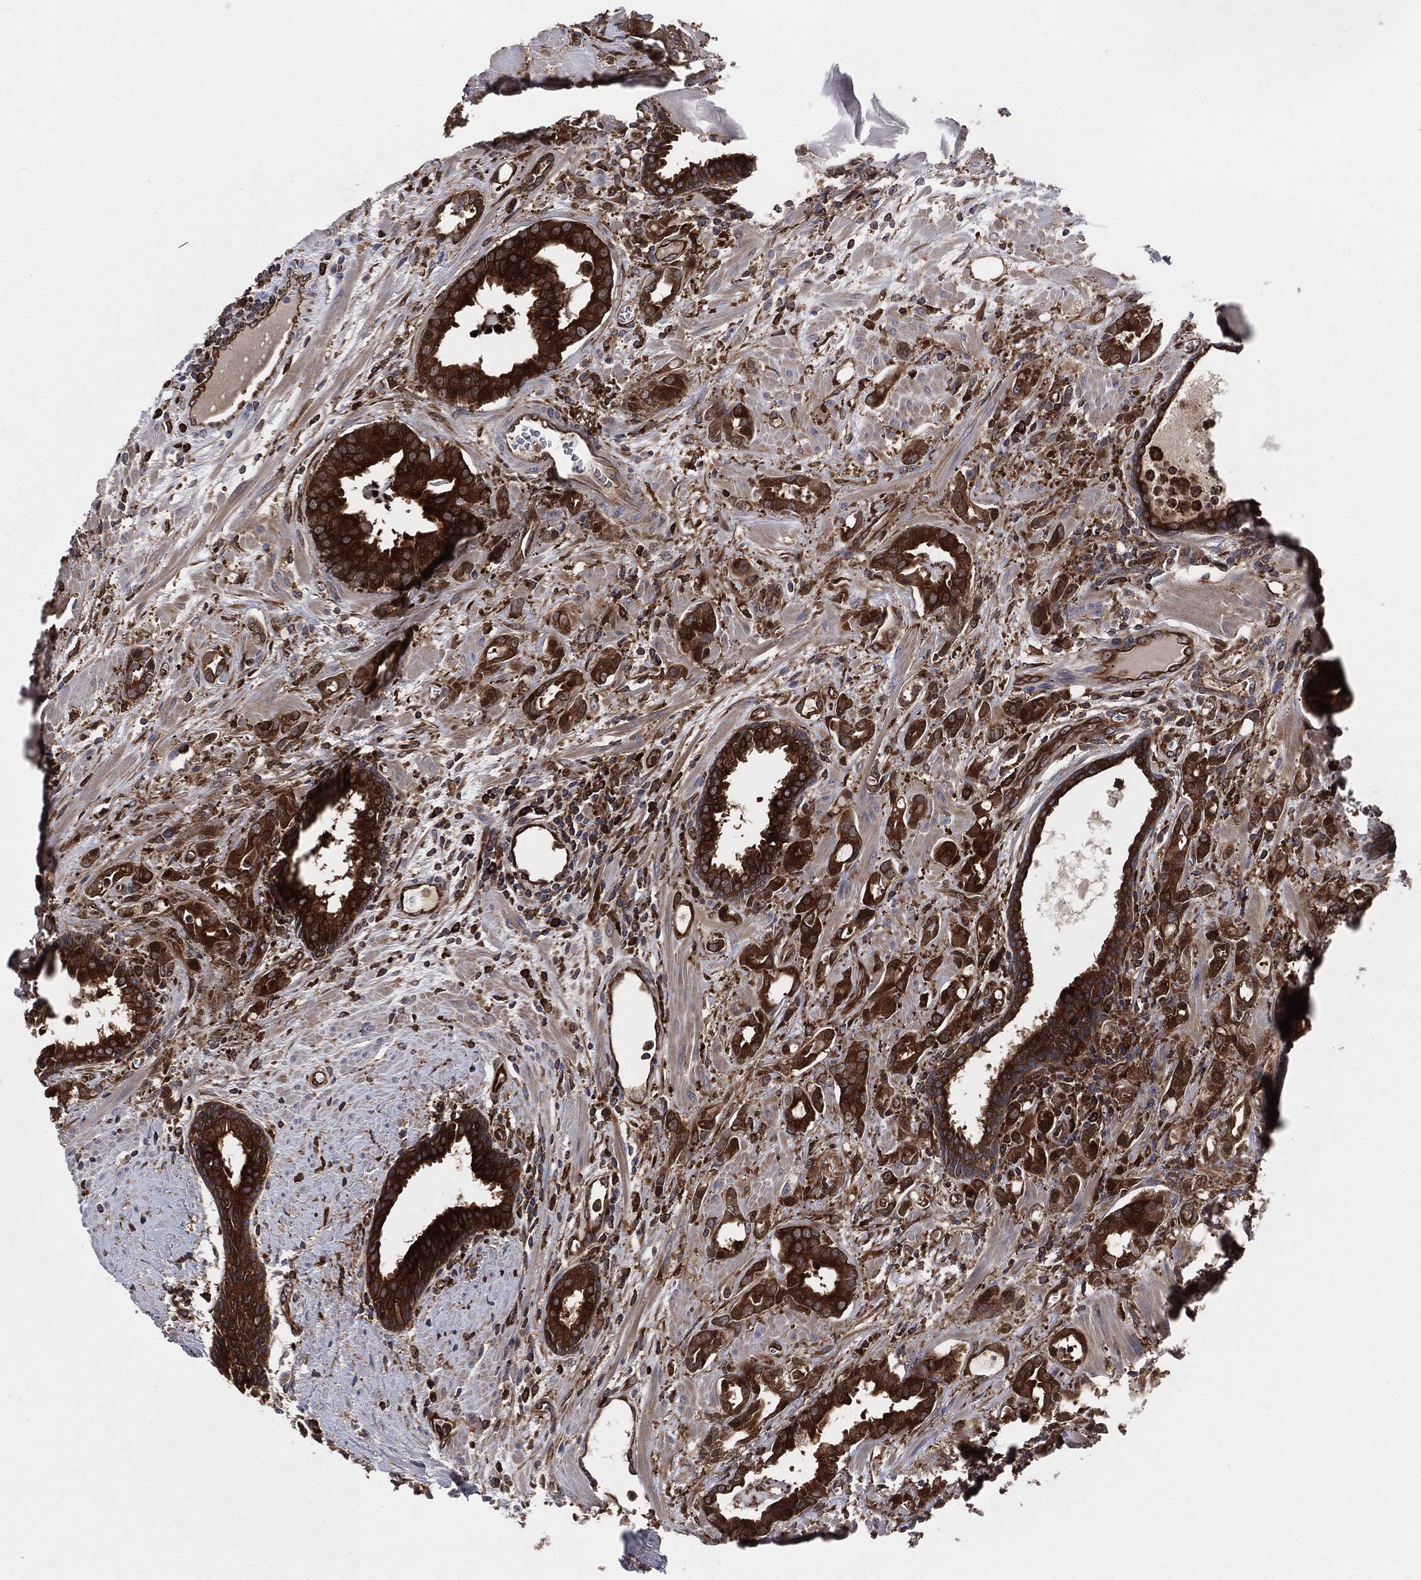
{"staining": {"intensity": "strong", "quantity": ">75%", "location": "cytoplasmic/membranous"}, "tissue": "prostate cancer", "cell_type": "Tumor cells", "image_type": "cancer", "snomed": [{"axis": "morphology", "description": "Adenocarcinoma, NOS"}, {"axis": "topography", "description": "Prostate"}], "caption": "A photomicrograph of prostate cancer (adenocarcinoma) stained for a protein shows strong cytoplasmic/membranous brown staining in tumor cells.", "gene": "XPNPEP1", "patient": {"sex": "male", "age": 57}}